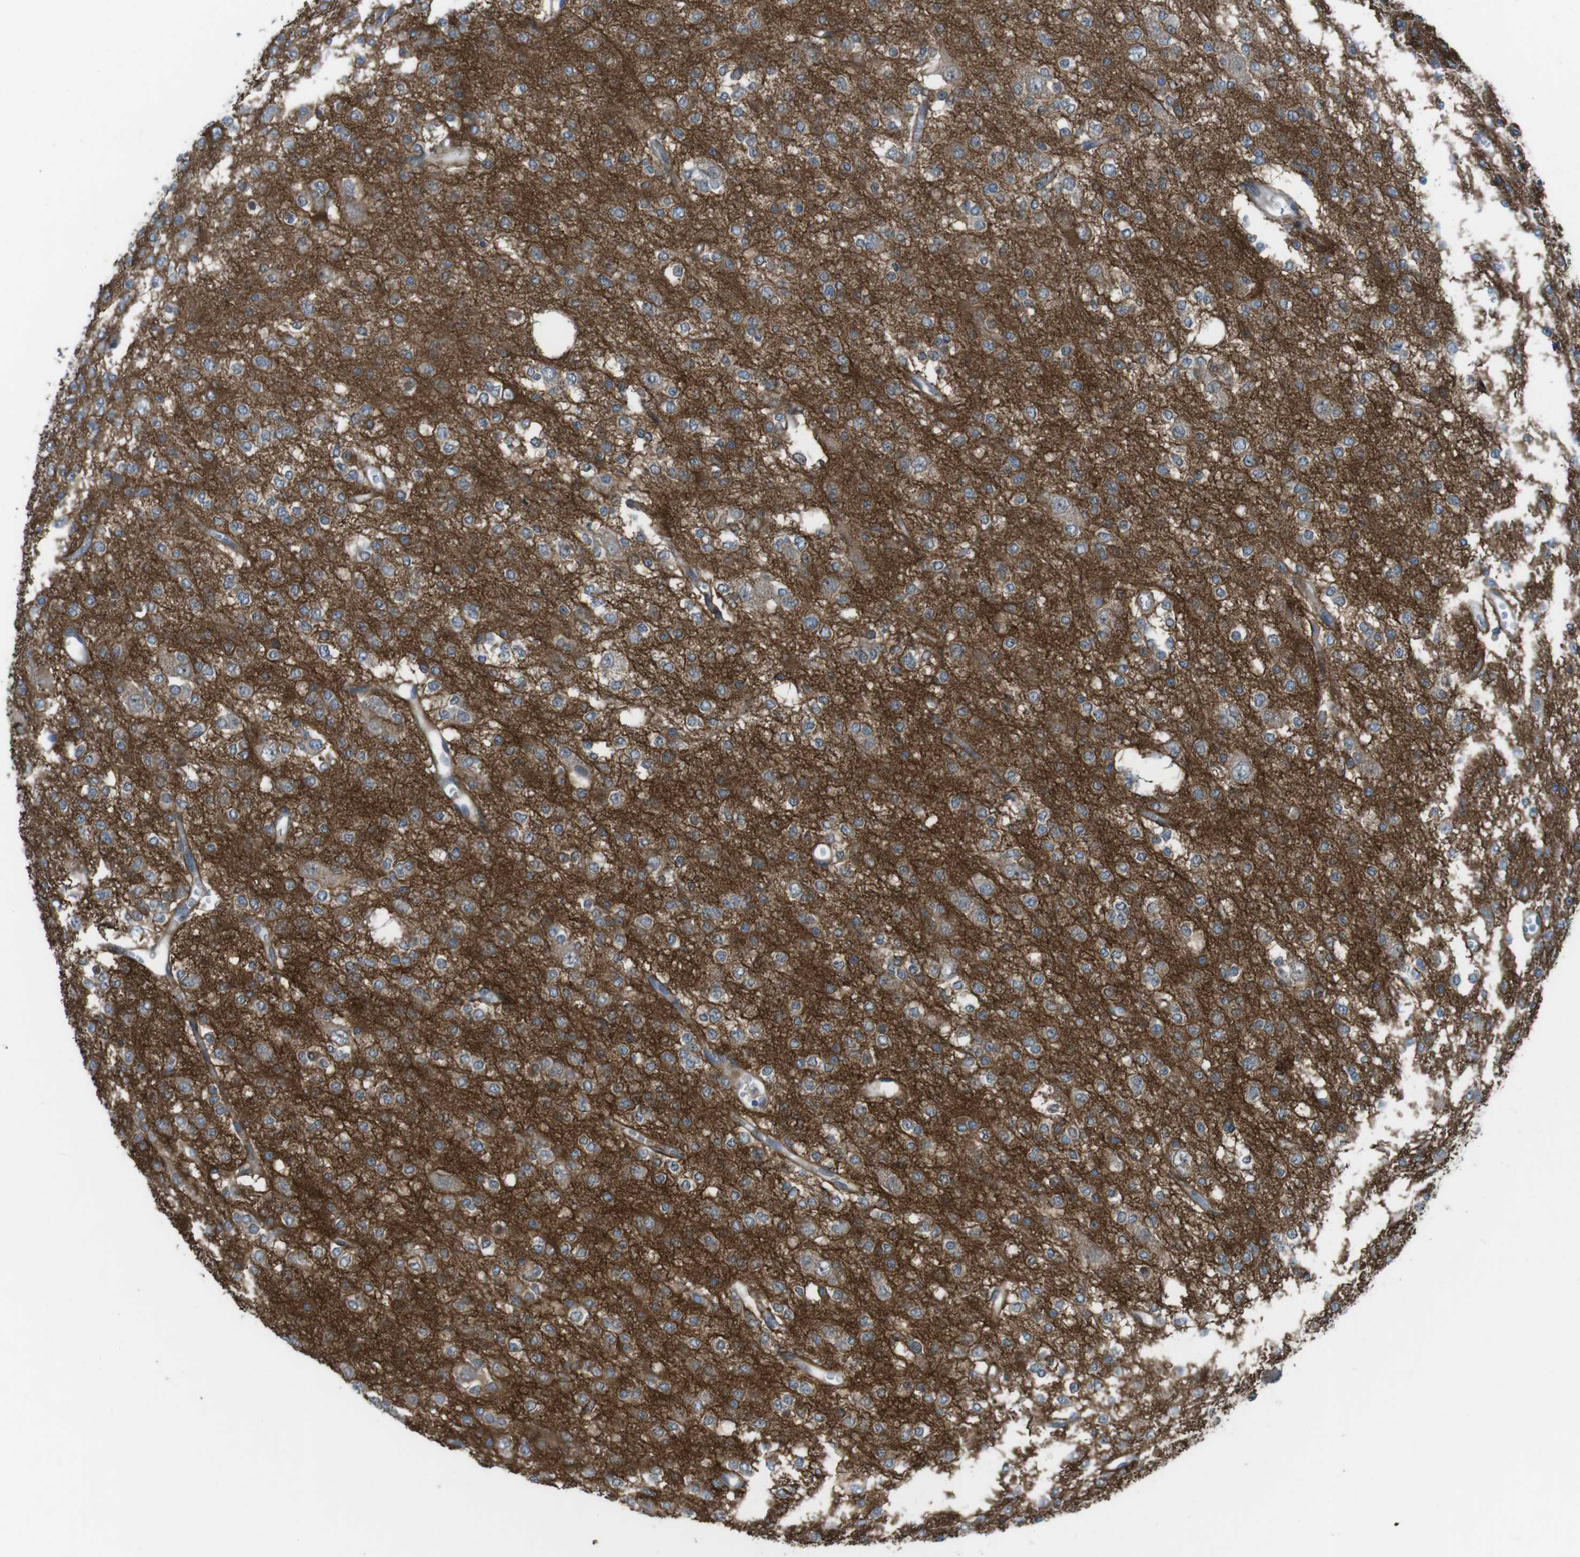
{"staining": {"intensity": "weak", "quantity": "<25%", "location": "cytoplasmic/membranous"}, "tissue": "glioma", "cell_type": "Tumor cells", "image_type": "cancer", "snomed": [{"axis": "morphology", "description": "Glioma, malignant, Low grade"}, {"axis": "topography", "description": "Brain"}], "caption": "The immunohistochemistry histopathology image has no significant staining in tumor cells of glioma tissue.", "gene": "ANK2", "patient": {"sex": "male", "age": 38}}